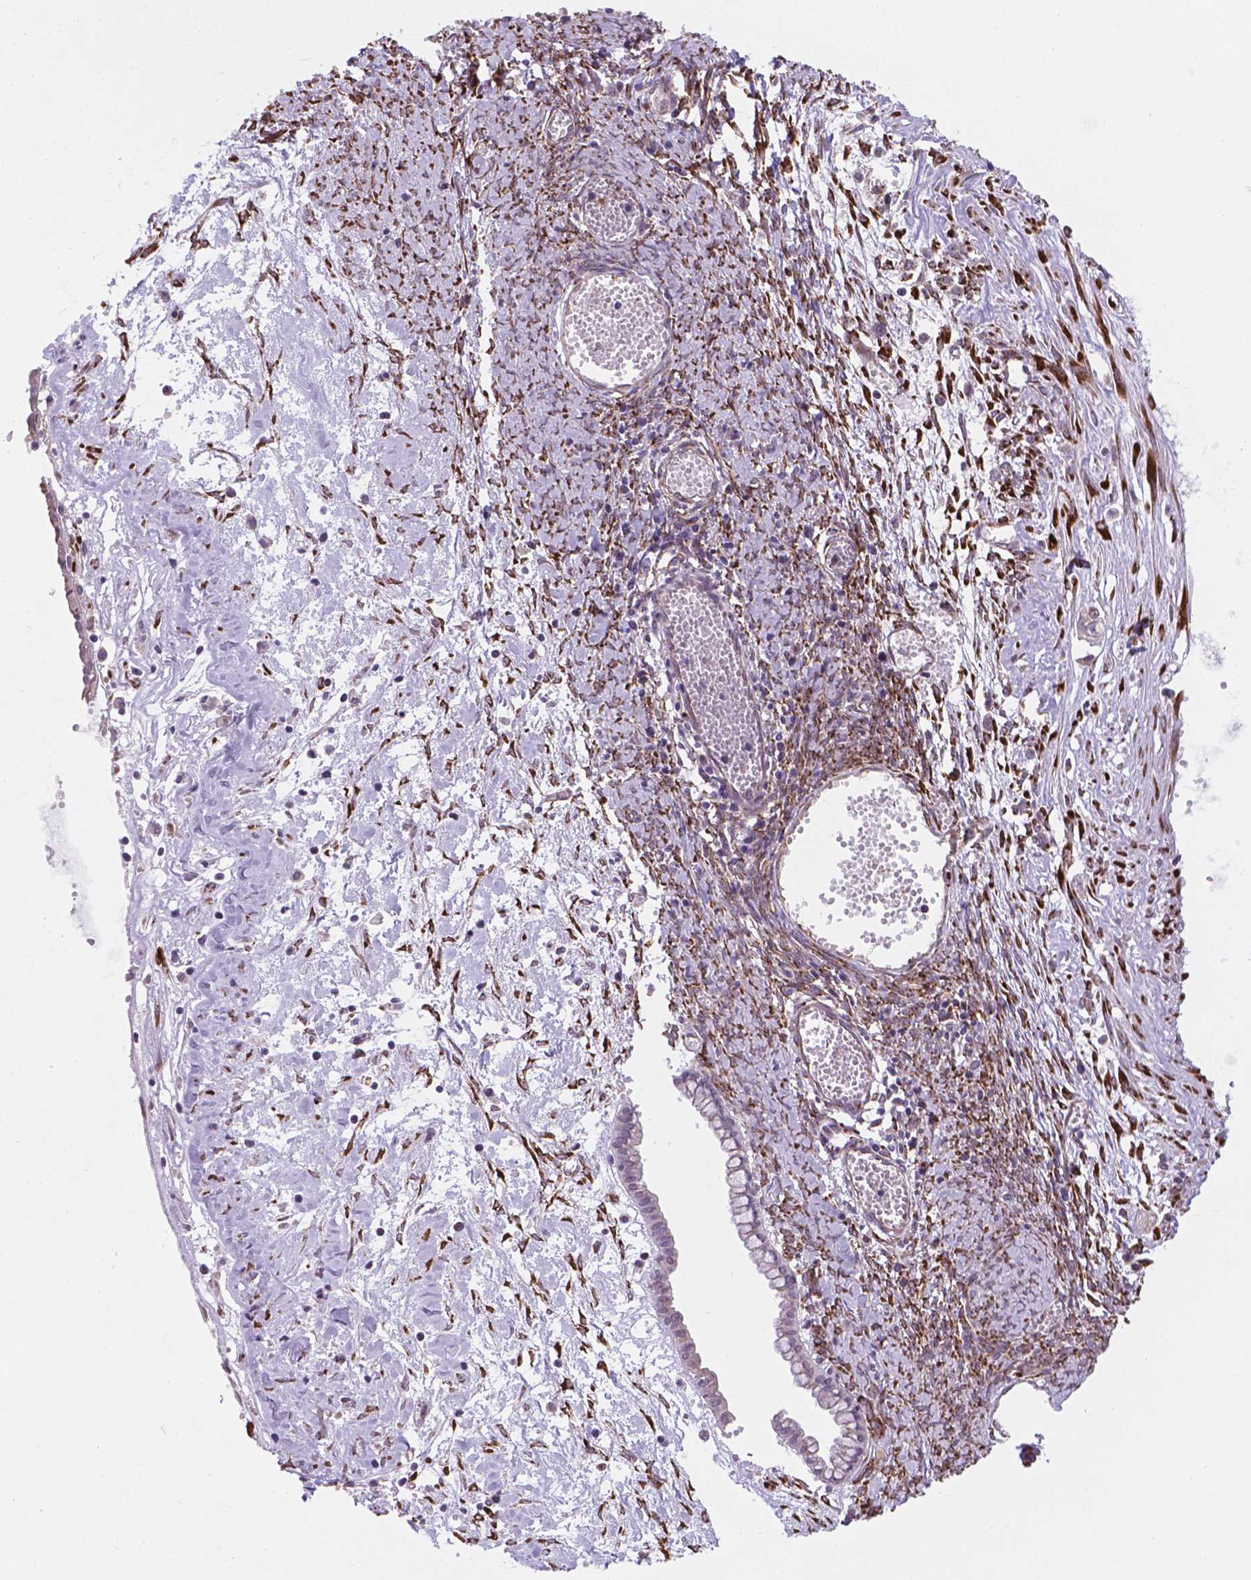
{"staining": {"intensity": "weak", "quantity": "25%-75%", "location": "cytoplasmic/membranous"}, "tissue": "ovarian cancer", "cell_type": "Tumor cells", "image_type": "cancer", "snomed": [{"axis": "morphology", "description": "Cystadenocarcinoma, mucinous, NOS"}, {"axis": "topography", "description": "Ovary"}], "caption": "Brown immunohistochemical staining in human mucinous cystadenocarcinoma (ovarian) displays weak cytoplasmic/membranous expression in approximately 25%-75% of tumor cells. The staining was performed using DAB to visualize the protein expression in brown, while the nuclei were stained in blue with hematoxylin (Magnification: 20x).", "gene": "FNIP1", "patient": {"sex": "female", "age": 67}}